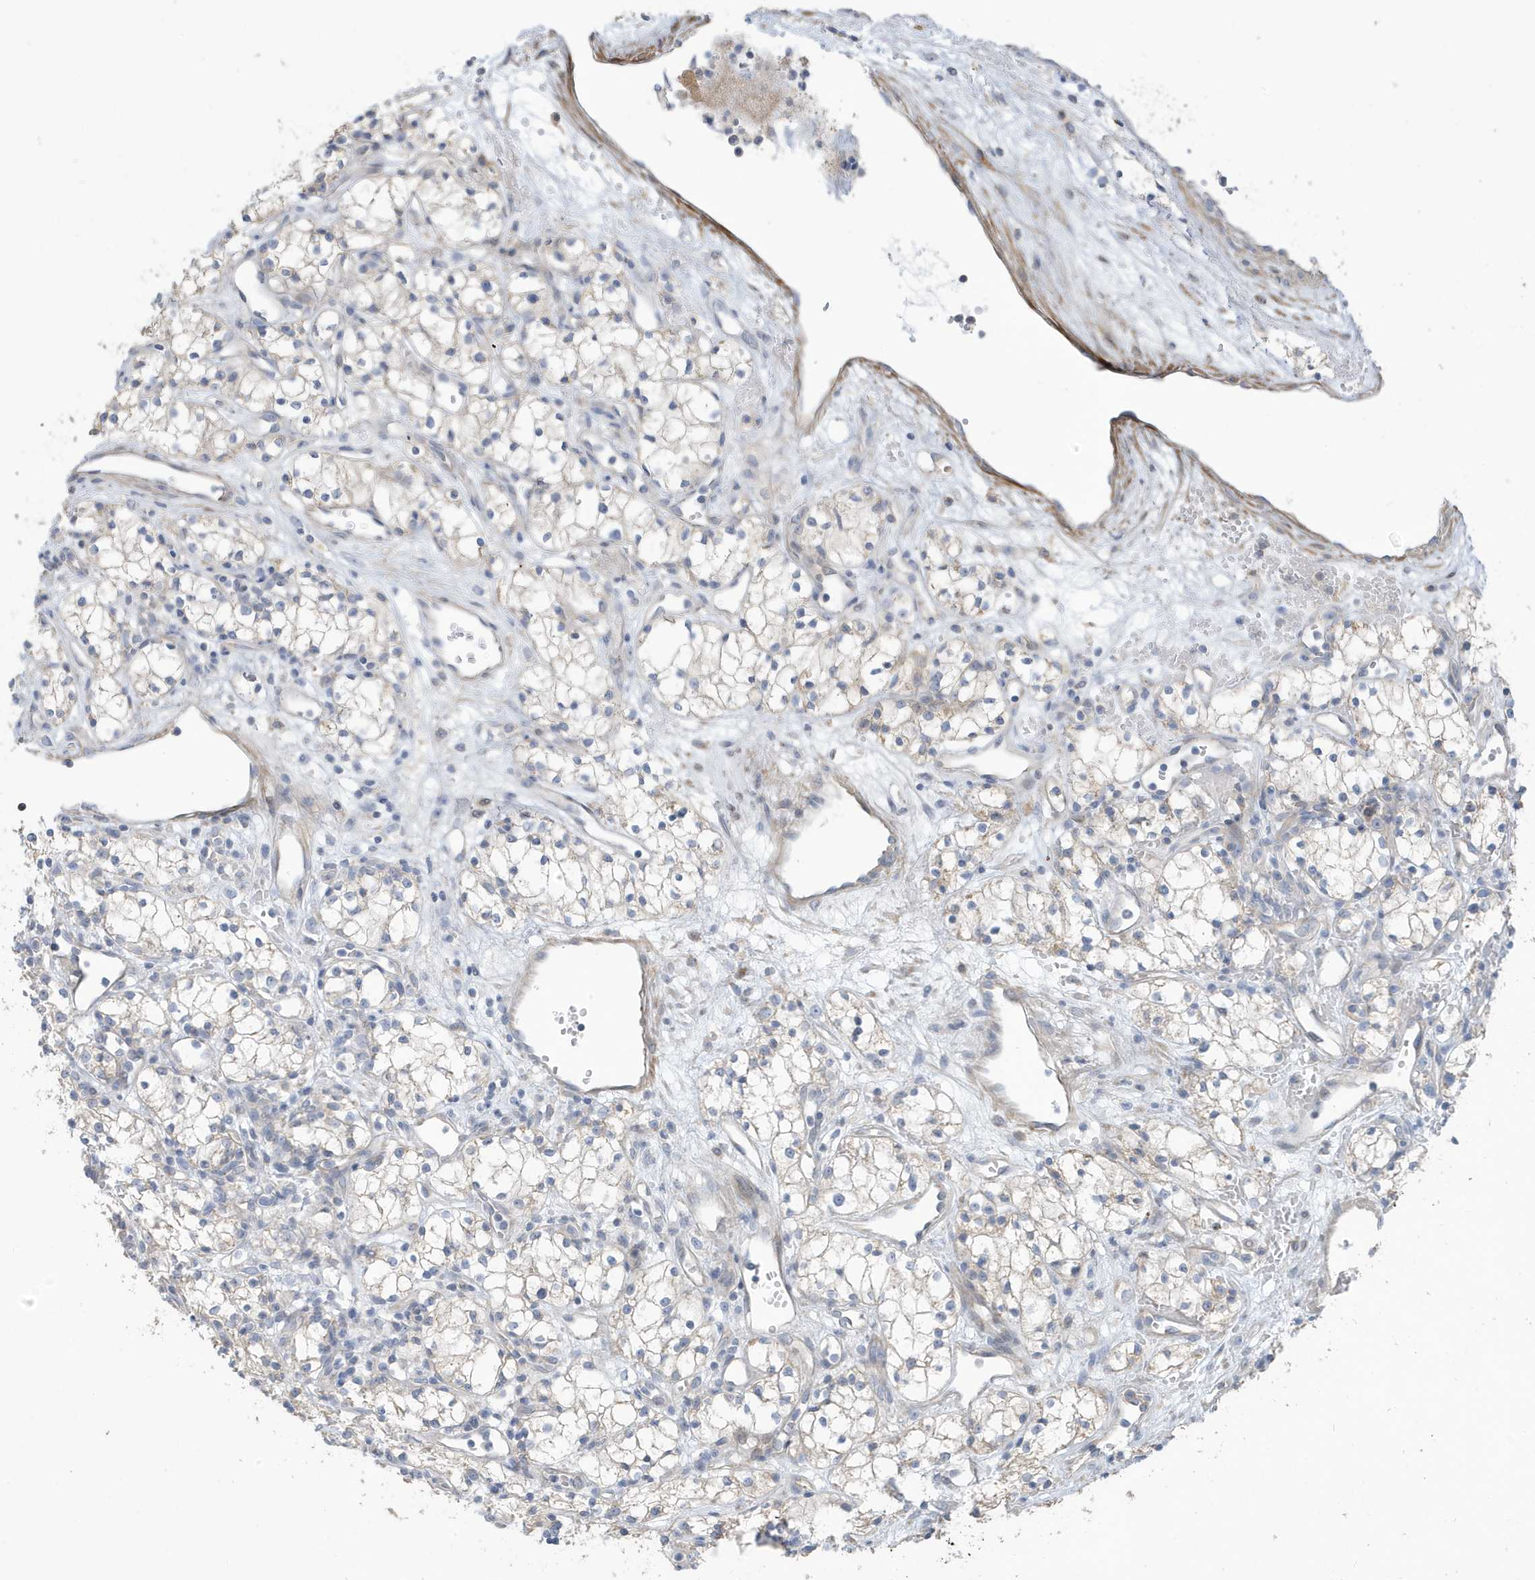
{"staining": {"intensity": "negative", "quantity": "none", "location": "none"}, "tissue": "renal cancer", "cell_type": "Tumor cells", "image_type": "cancer", "snomed": [{"axis": "morphology", "description": "Adenocarcinoma, NOS"}, {"axis": "topography", "description": "Kidney"}], "caption": "This is an immunohistochemistry (IHC) photomicrograph of human renal cancer (adenocarcinoma). There is no positivity in tumor cells.", "gene": "ATP13A5", "patient": {"sex": "male", "age": 59}}